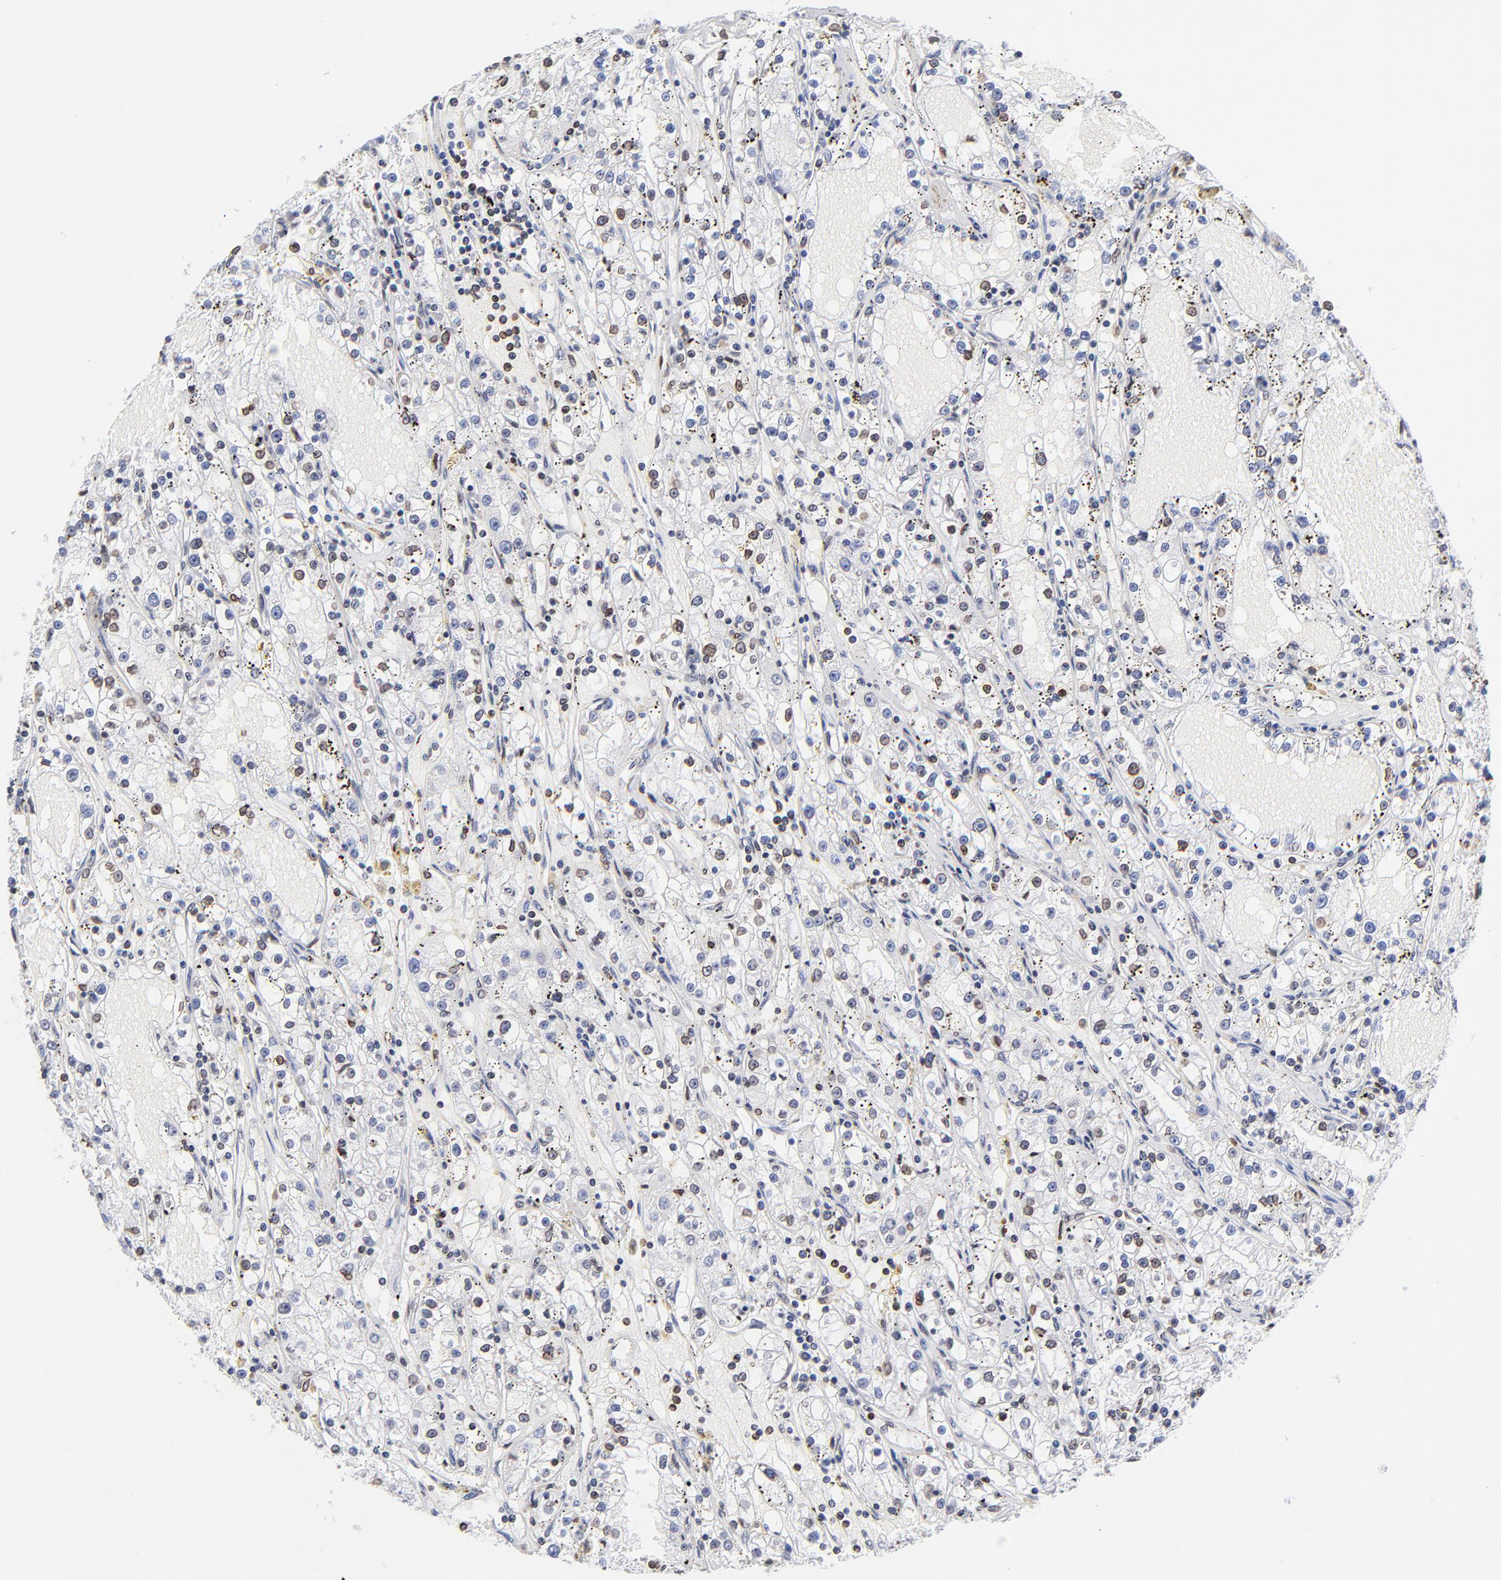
{"staining": {"intensity": "weak", "quantity": "<25%", "location": "cytoplasmic/membranous,nuclear"}, "tissue": "renal cancer", "cell_type": "Tumor cells", "image_type": "cancer", "snomed": [{"axis": "morphology", "description": "Adenocarcinoma, NOS"}, {"axis": "topography", "description": "Kidney"}], "caption": "Micrograph shows no significant protein expression in tumor cells of renal cancer. (DAB (3,3'-diaminobenzidine) IHC, high magnification).", "gene": "THAP7", "patient": {"sex": "male", "age": 56}}